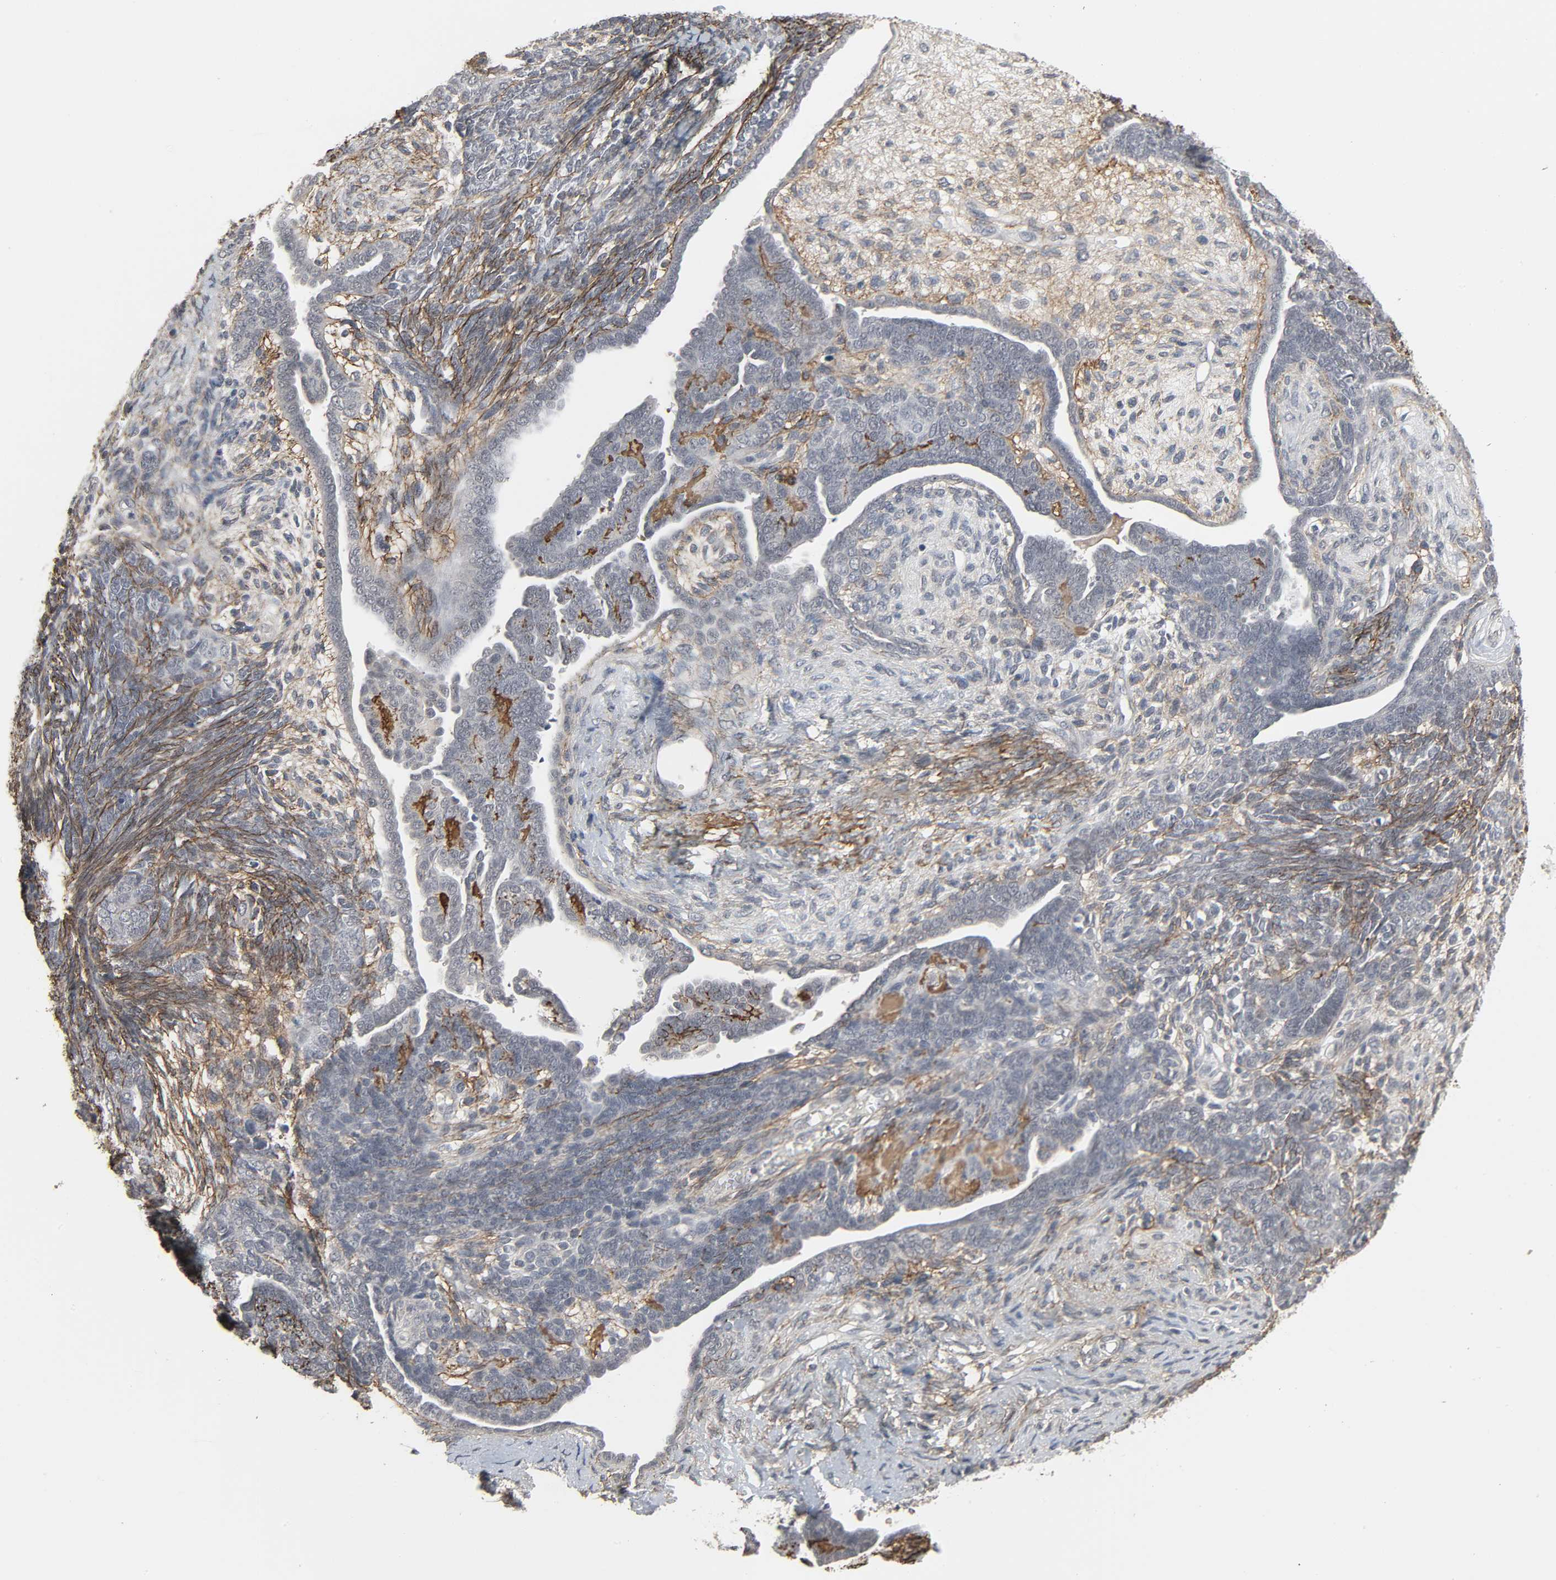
{"staining": {"intensity": "negative", "quantity": "none", "location": "none"}, "tissue": "endometrial cancer", "cell_type": "Tumor cells", "image_type": "cancer", "snomed": [{"axis": "morphology", "description": "Neoplasm, malignant, NOS"}, {"axis": "topography", "description": "Endometrium"}], "caption": "High magnification brightfield microscopy of endometrial cancer (malignant neoplasm) stained with DAB (brown) and counterstained with hematoxylin (blue): tumor cells show no significant expression.", "gene": "ZNF222", "patient": {"sex": "female", "age": 74}}